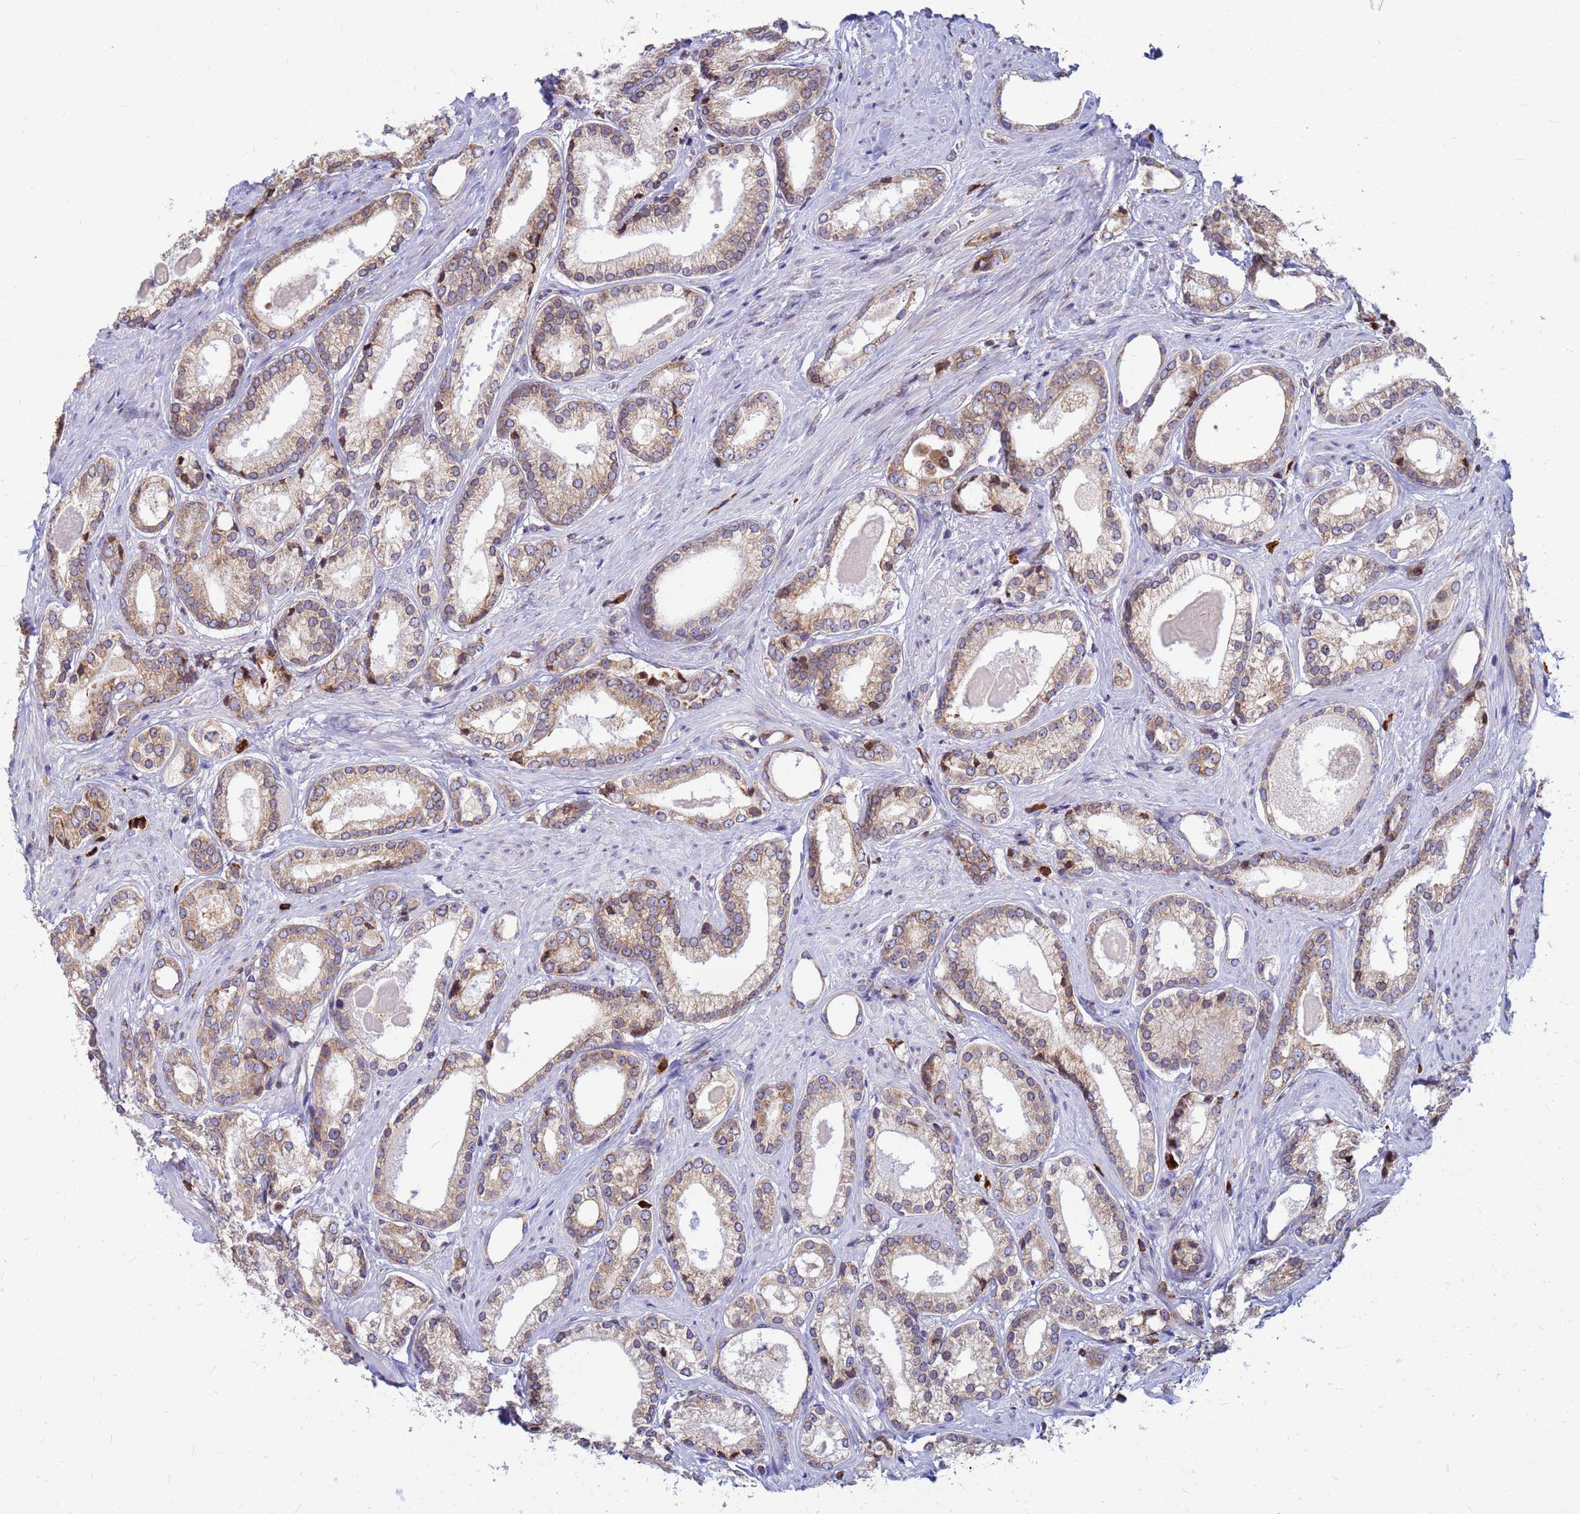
{"staining": {"intensity": "weak", "quantity": ">75%", "location": "cytoplasmic/membranous"}, "tissue": "prostate cancer", "cell_type": "Tumor cells", "image_type": "cancer", "snomed": [{"axis": "morphology", "description": "Adenocarcinoma, Low grade"}, {"axis": "topography", "description": "Prostate"}], "caption": "This is an image of immunohistochemistry staining of prostate adenocarcinoma (low-grade), which shows weak positivity in the cytoplasmic/membranous of tumor cells.", "gene": "SSR4", "patient": {"sex": "male", "age": 68}}